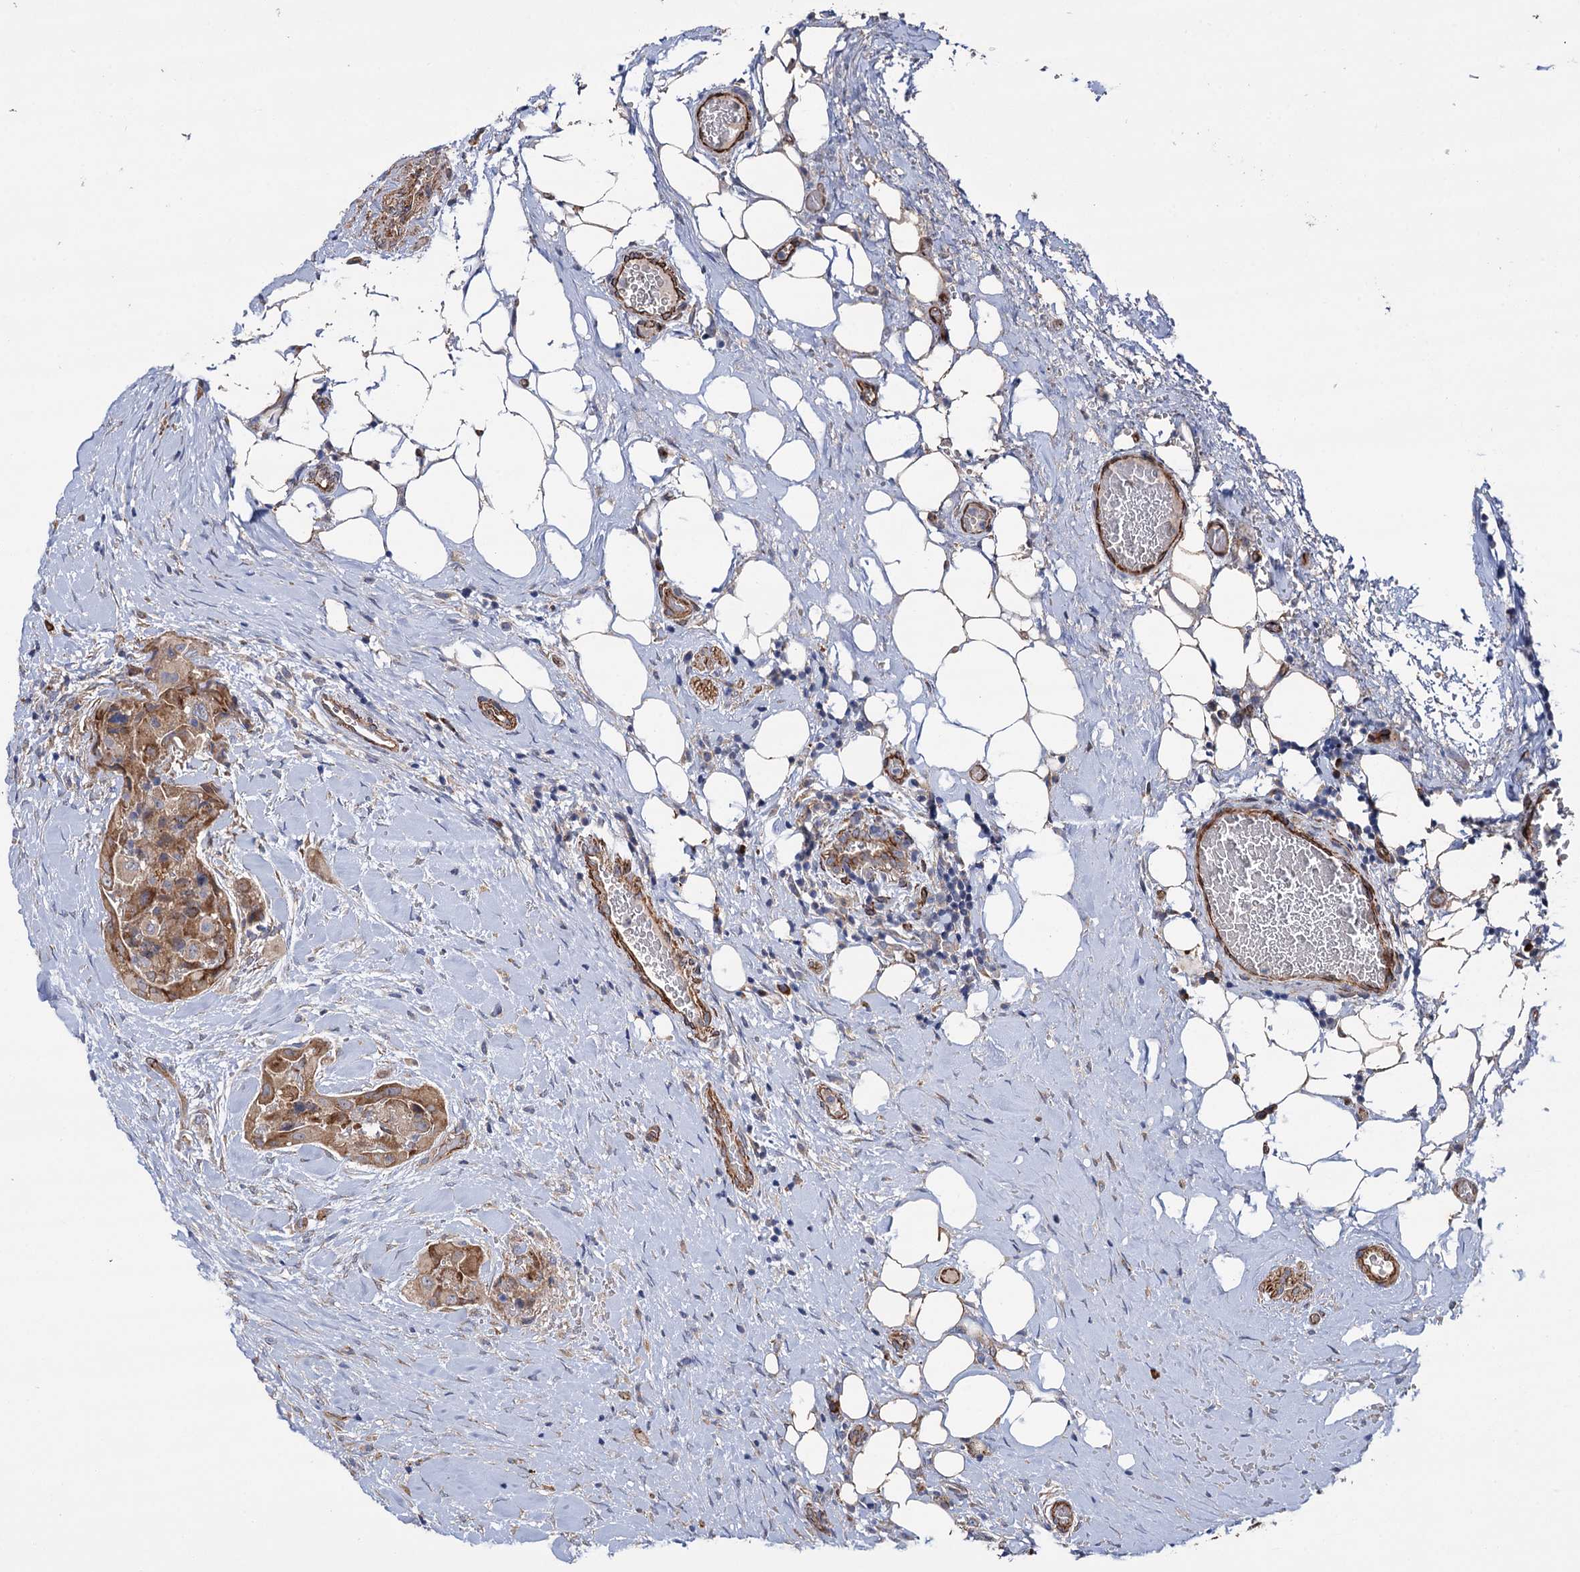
{"staining": {"intensity": "moderate", "quantity": ">75%", "location": "cytoplasmic/membranous"}, "tissue": "thyroid cancer", "cell_type": "Tumor cells", "image_type": "cancer", "snomed": [{"axis": "morphology", "description": "Papillary adenocarcinoma, NOS"}, {"axis": "topography", "description": "Thyroid gland"}], "caption": "Thyroid cancer tissue displays moderate cytoplasmic/membranous staining in about >75% of tumor cells, visualized by immunohistochemistry.", "gene": "SPATS2", "patient": {"sex": "female", "age": 59}}